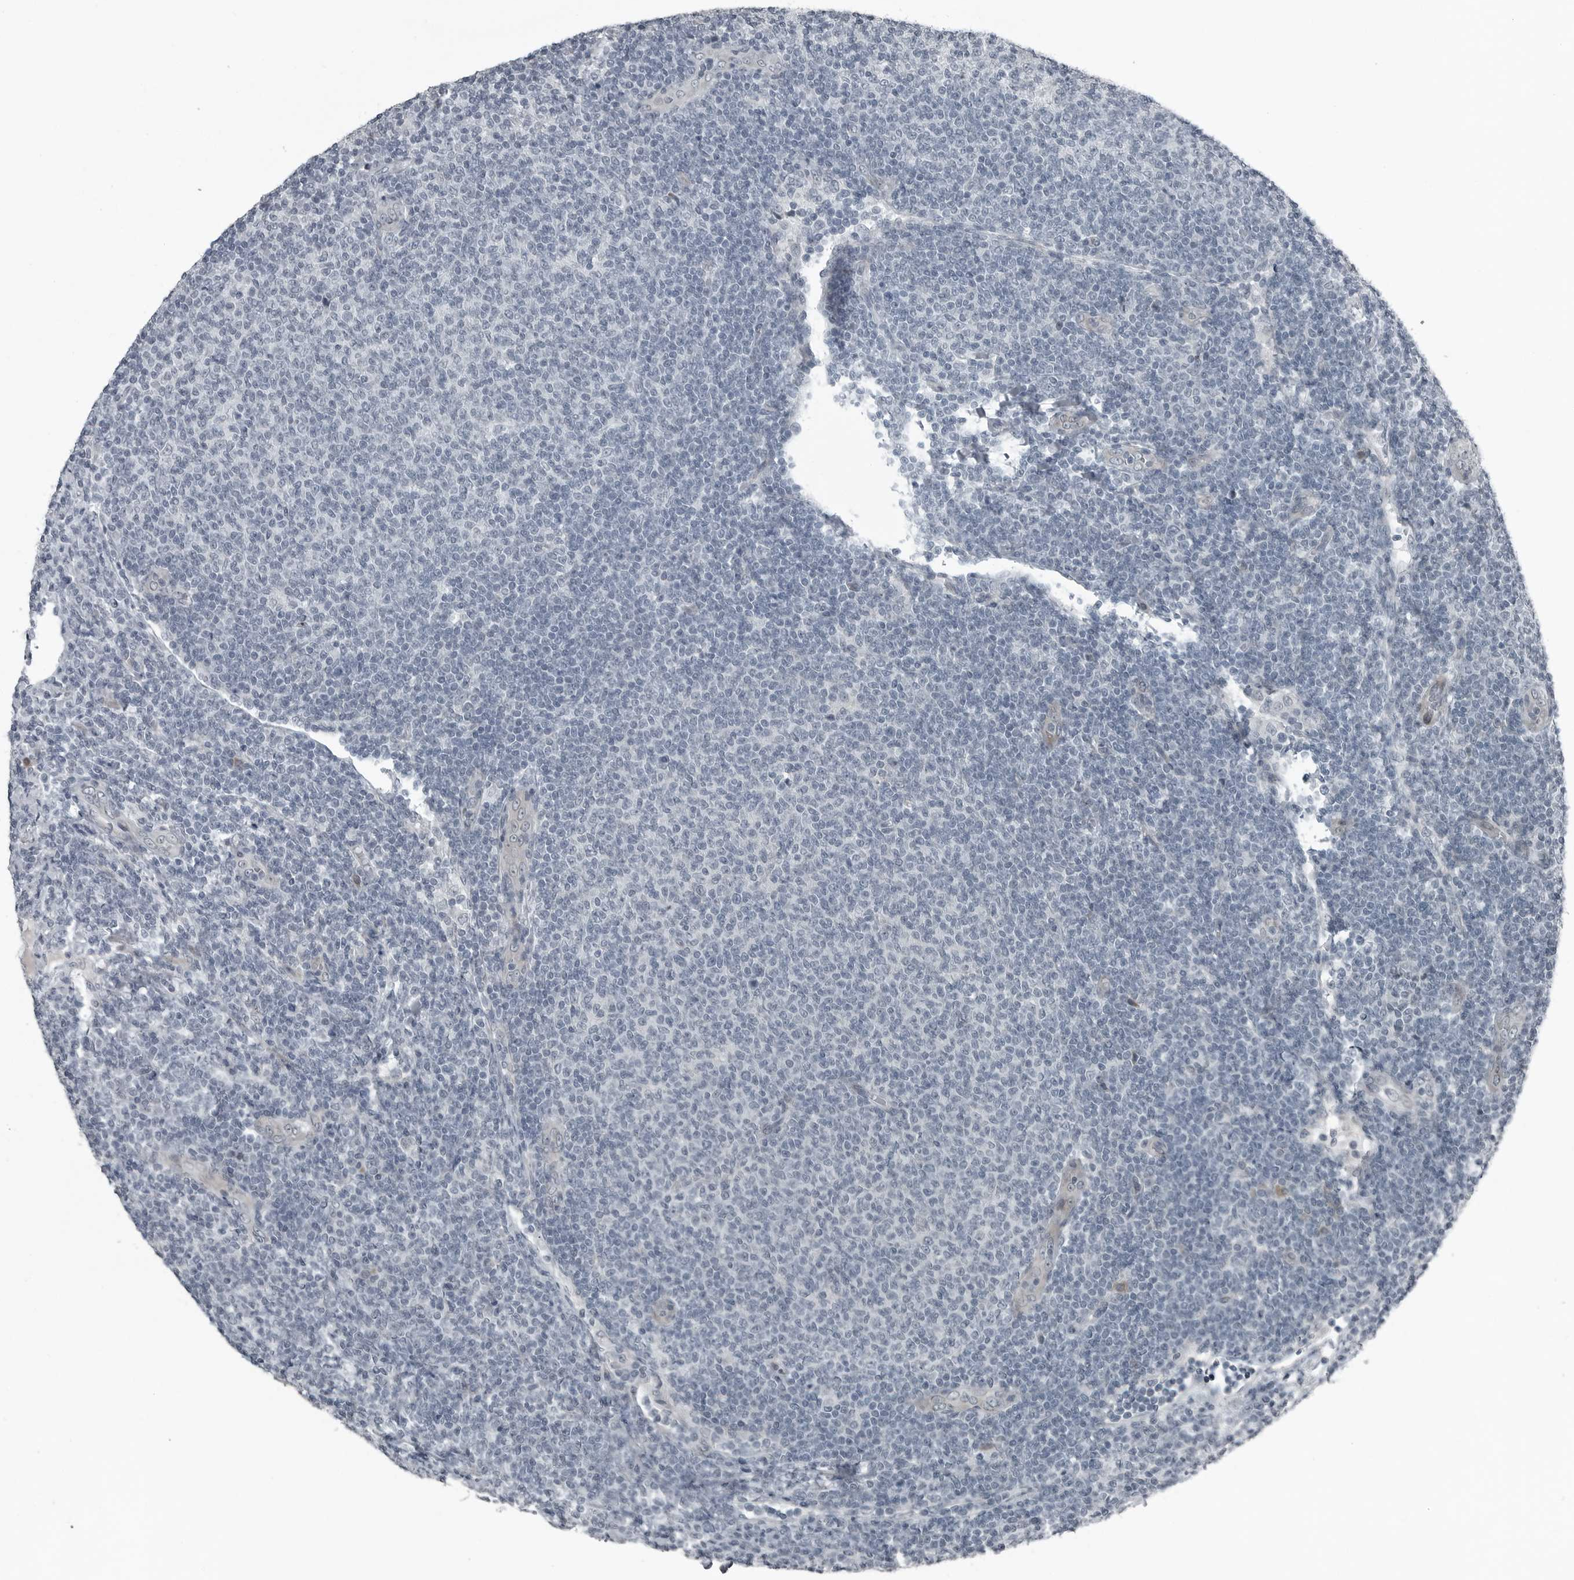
{"staining": {"intensity": "negative", "quantity": "none", "location": "none"}, "tissue": "lymphoma", "cell_type": "Tumor cells", "image_type": "cancer", "snomed": [{"axis": "morphology", "description": "Malignant lymphoma, non-Hodgkin's type, Low grade"}, {"axis": "topography", "description": "Lymph node"}], "caption": "DAB immunohistochemical staining of human lymphoma reveals no significant positivity in tumor cells. (DAB (3,3'-diaminobenzidine) immunohistochemistry visualized using brightfield microscopy, high magnification).", "gene": "DNAAF11", "patient": {"sex": "male", "age": 66}}